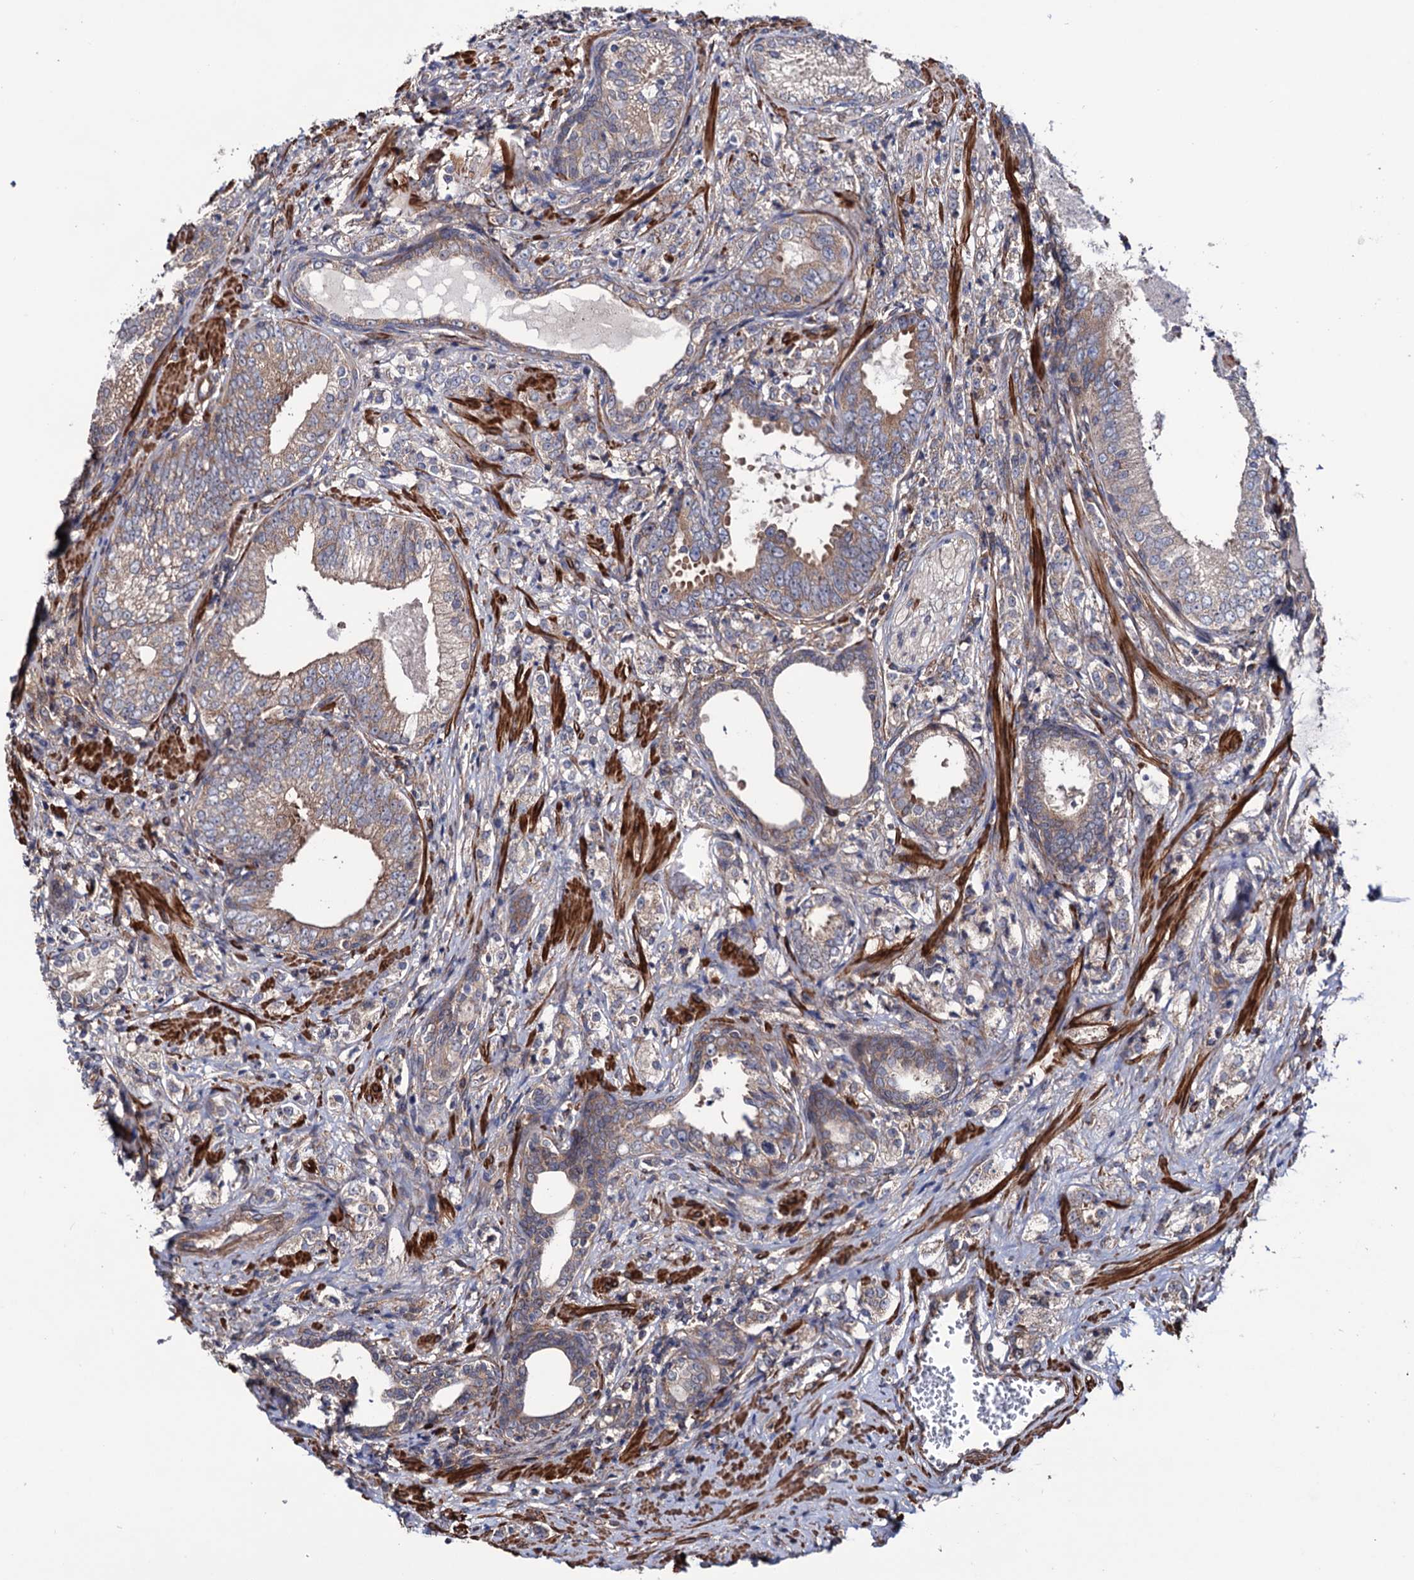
{"staining": {"intensity": "weak", "quantity": "25%-75%", "location": "cytoplasmic/membranous"}, "tissue": "prostate cancer", "cell_type": "Tumor cells", "image_type": "cancer", "snomed": [{"axis": "morphology", "description": "Adenocarcinoma, High grade"}, {"axis": "topography", "description": "Prostate"}], "caption": "Protein staining by immunohistochemistry (IHC) demonstrates weak cytoplasmic/membranous positivity in approximately 25%-75% of tumor cells in prostate cancer. (DAB (3,3'-diaminobenzidine) = brown stain, brightfield microscopy at high magnification).", "gene": "FERMT2", "patient": {"sex": "male", "age": 69}}